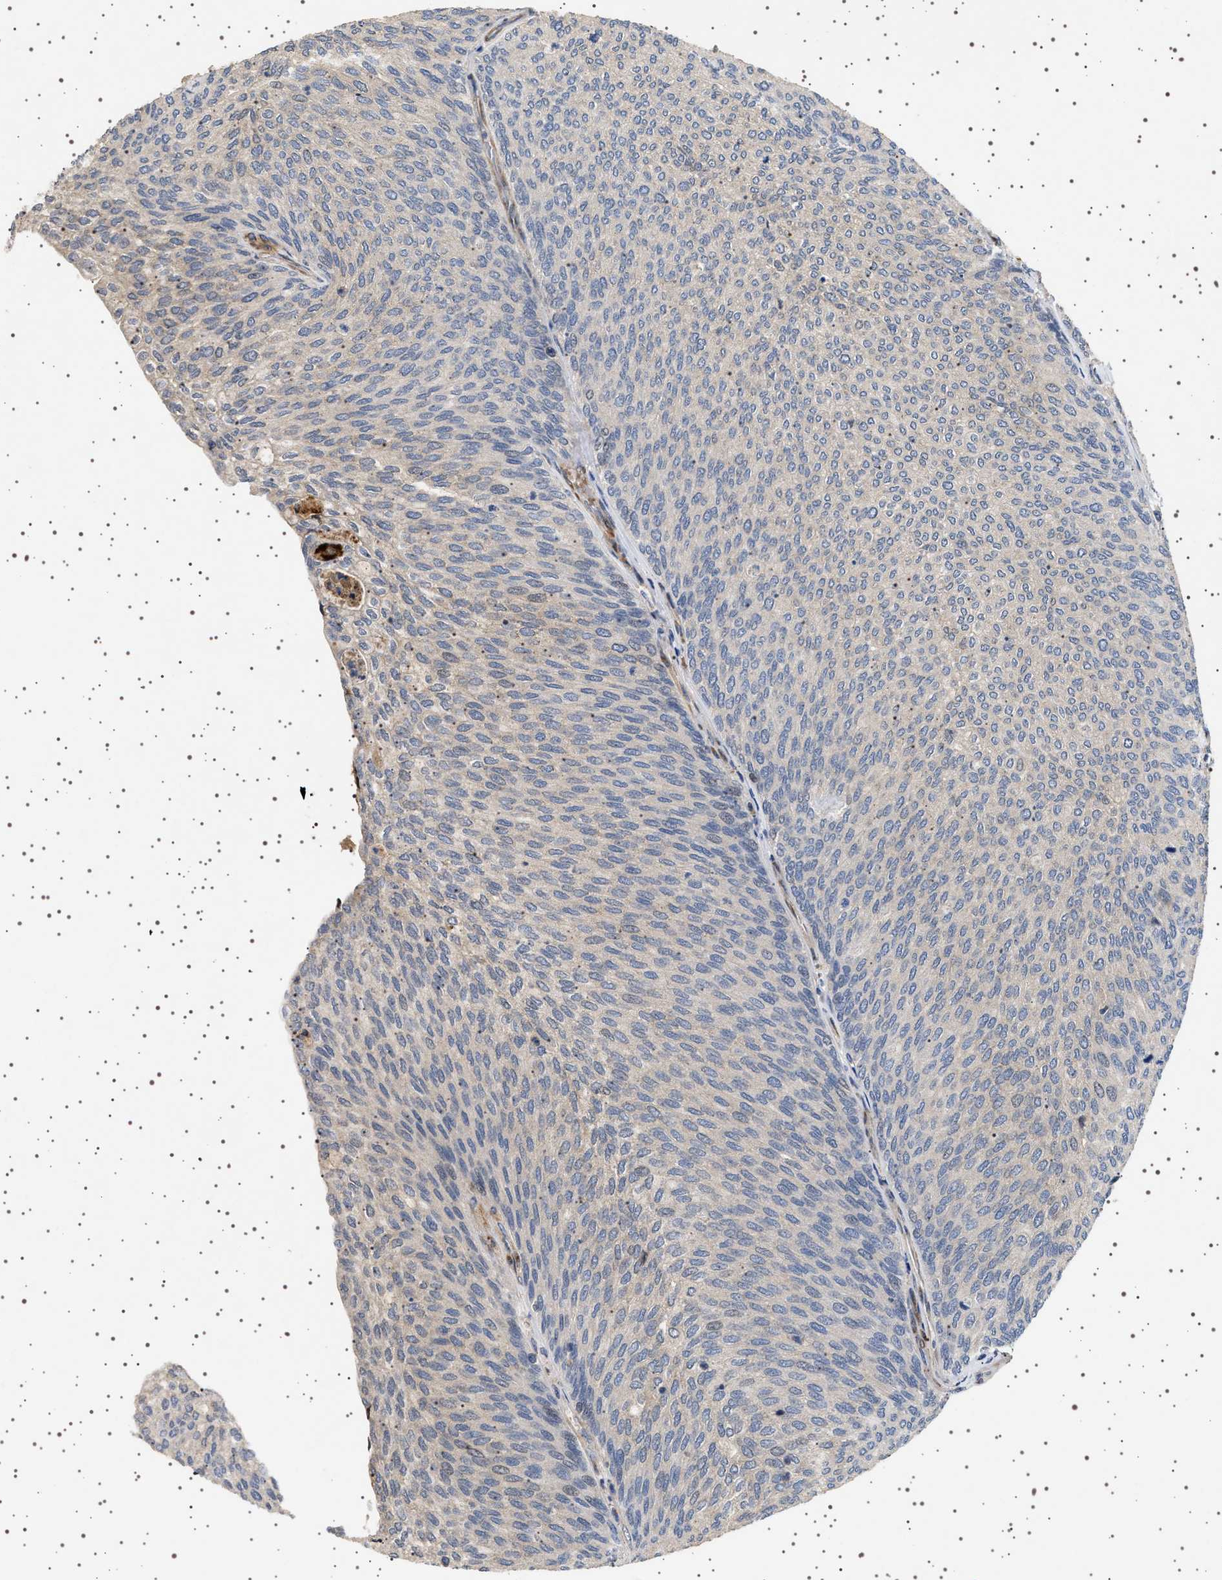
{"staining": {"intensity": "negative", "quantity": "none", "location": "none"}, "tissue": "urothelial cancer", "cell_type": "Tumor cells", "image_type": "cancer", "snomed": [{"axis": "morphology", "description": "Urothelial carcinoma, Low grade"}, {"axis": "topography", "description": "Urinary bladder"}], "caption": "Tumor cells are negative for brown protein staining in urothelial cancer. (Brightfield microscopy of DAB immunohistochemistry (IHC) at high magnification).", "gene": "GUCY1B1", "patient": {"sex": "female", "age": 79}}